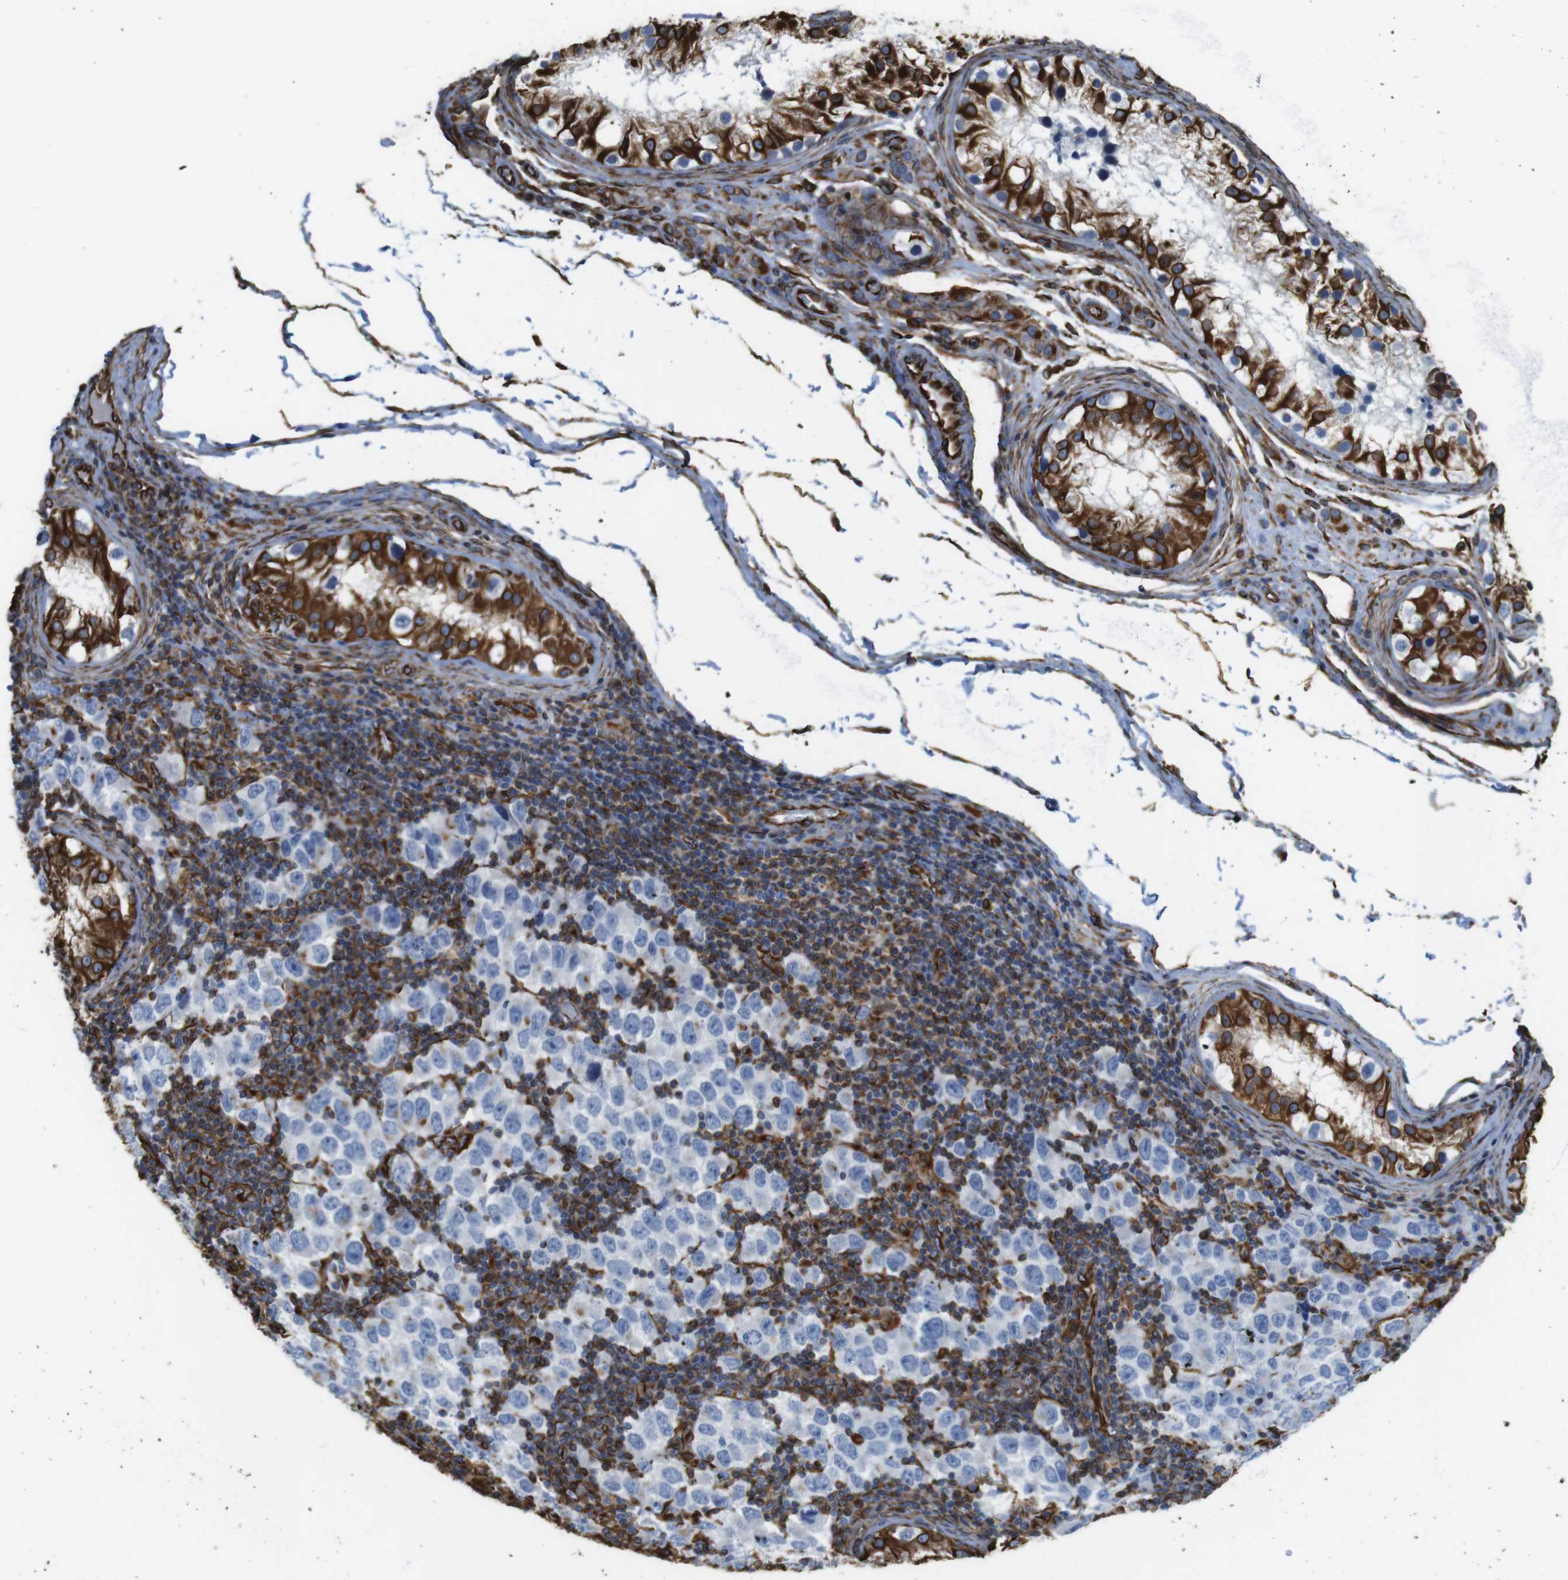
{"staining": {"intensity": "negative", "quantity": "none", "location": "none"}, "tissue": "testis cancer", "cell_type": "Tumor cells", "image_type": "cancer", "snomed": [{"axis": "morphology", "description": "Carcinoma, Embryonal, NOS"}, {"axis": "topography", "description": "Testis"}], "caption": "Tumor cells show no significant protein positivity in embryonal carcinoma (testis).", "gene": "RALGPS1", "patient": {"sex": "male", "age": 21}}